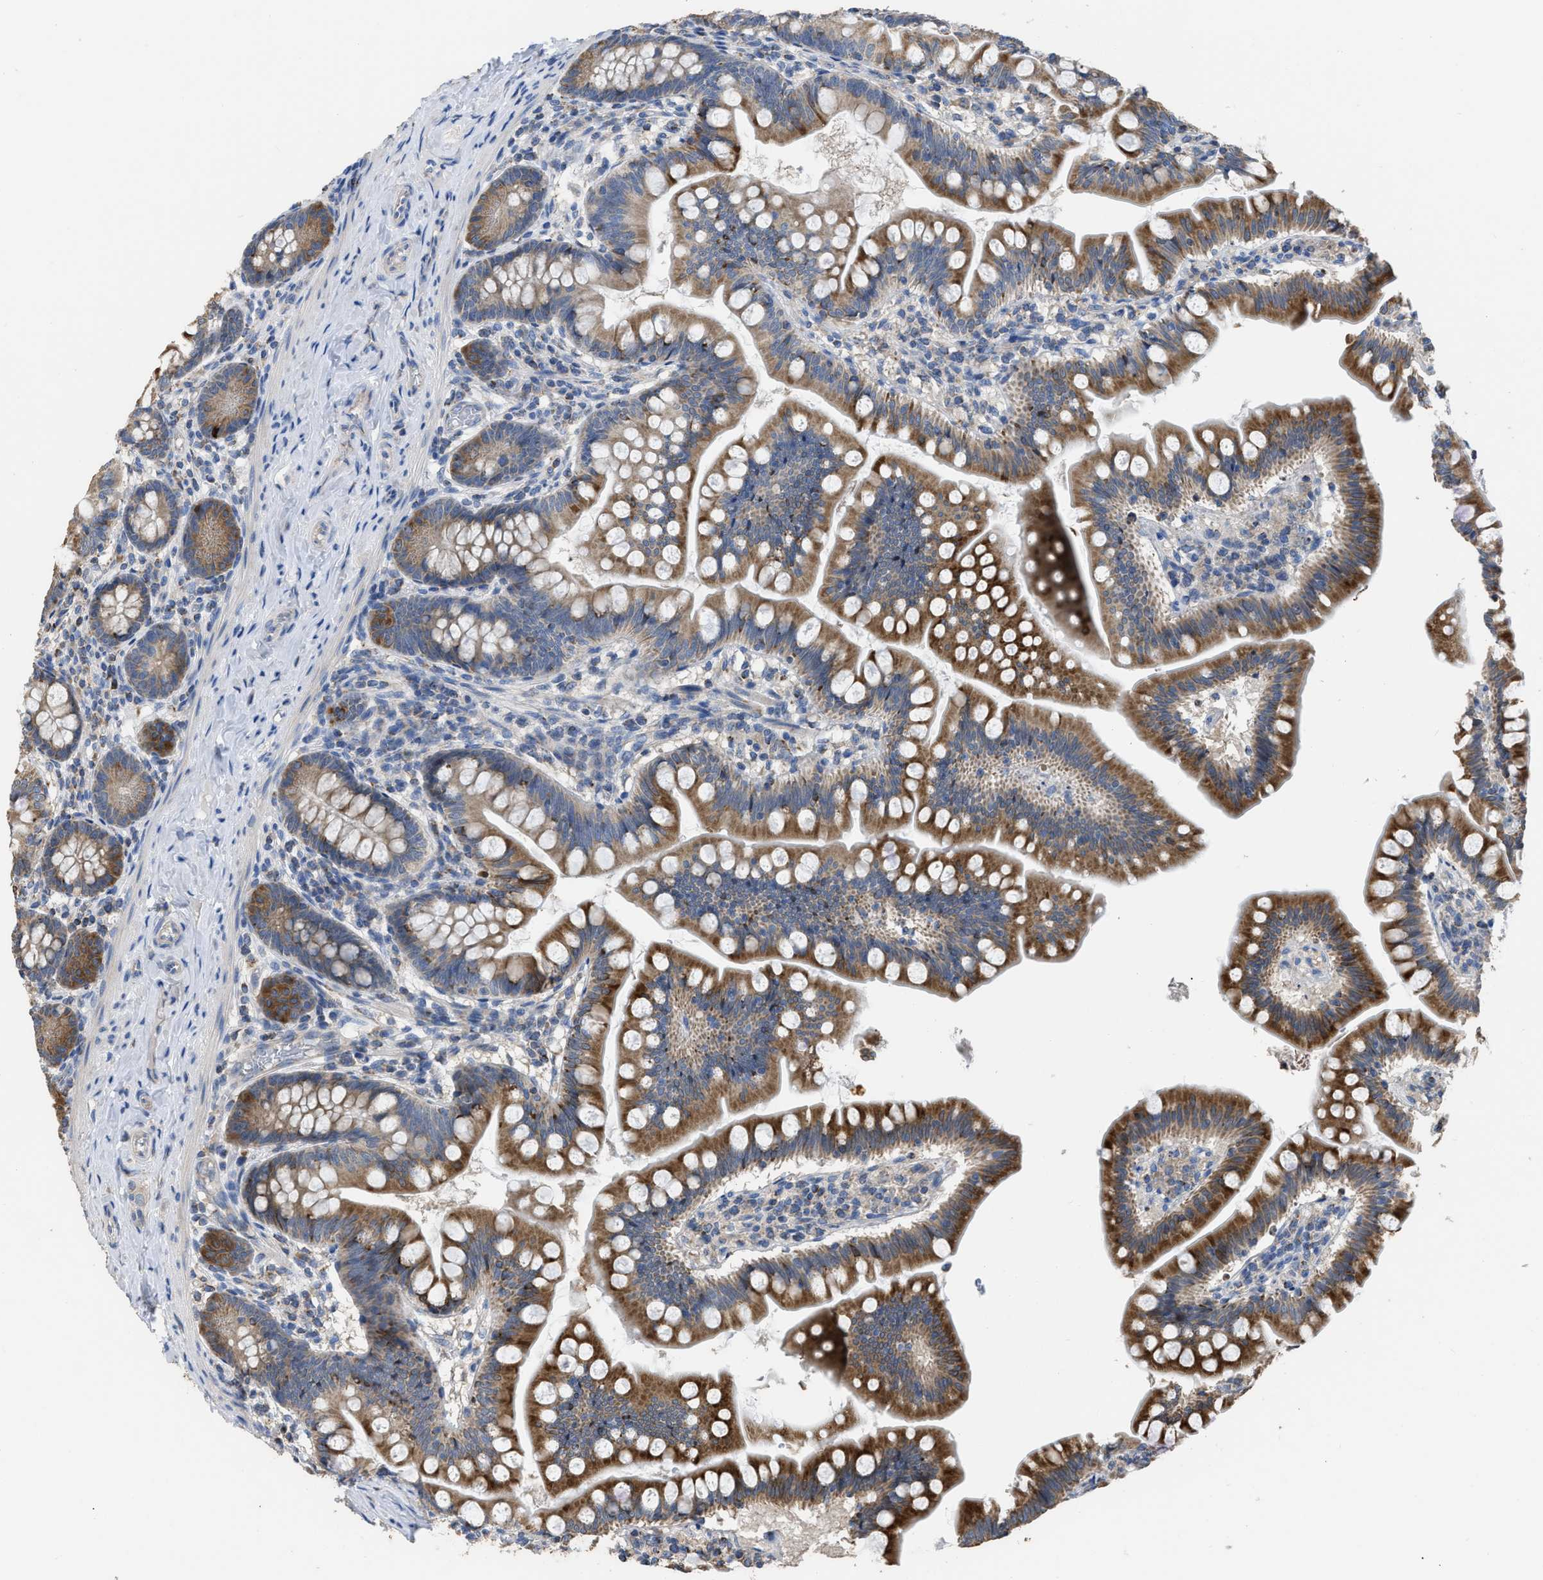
{"staining": {"intensity": "strong", "quantity": ">75%", "location": "cytoplasmic/membranous"}, "tissue": "small intestine", "cell_type": "Glandular cells", "image_type": "normal", "snomed": [{"axis": "morphology", "description": "Normal tissue, NOS"}, {"axis": "topography", "description": "Small intestine"}], "caption": "An immunohistochemistry histopathology image of normal tissue is shown. Protein staining in brown shows strong cytoplasmic/membranous positivity in small intestine within glandular cells.", "gene": "AK2", "patient": {"sex": "male", "age": 7}}